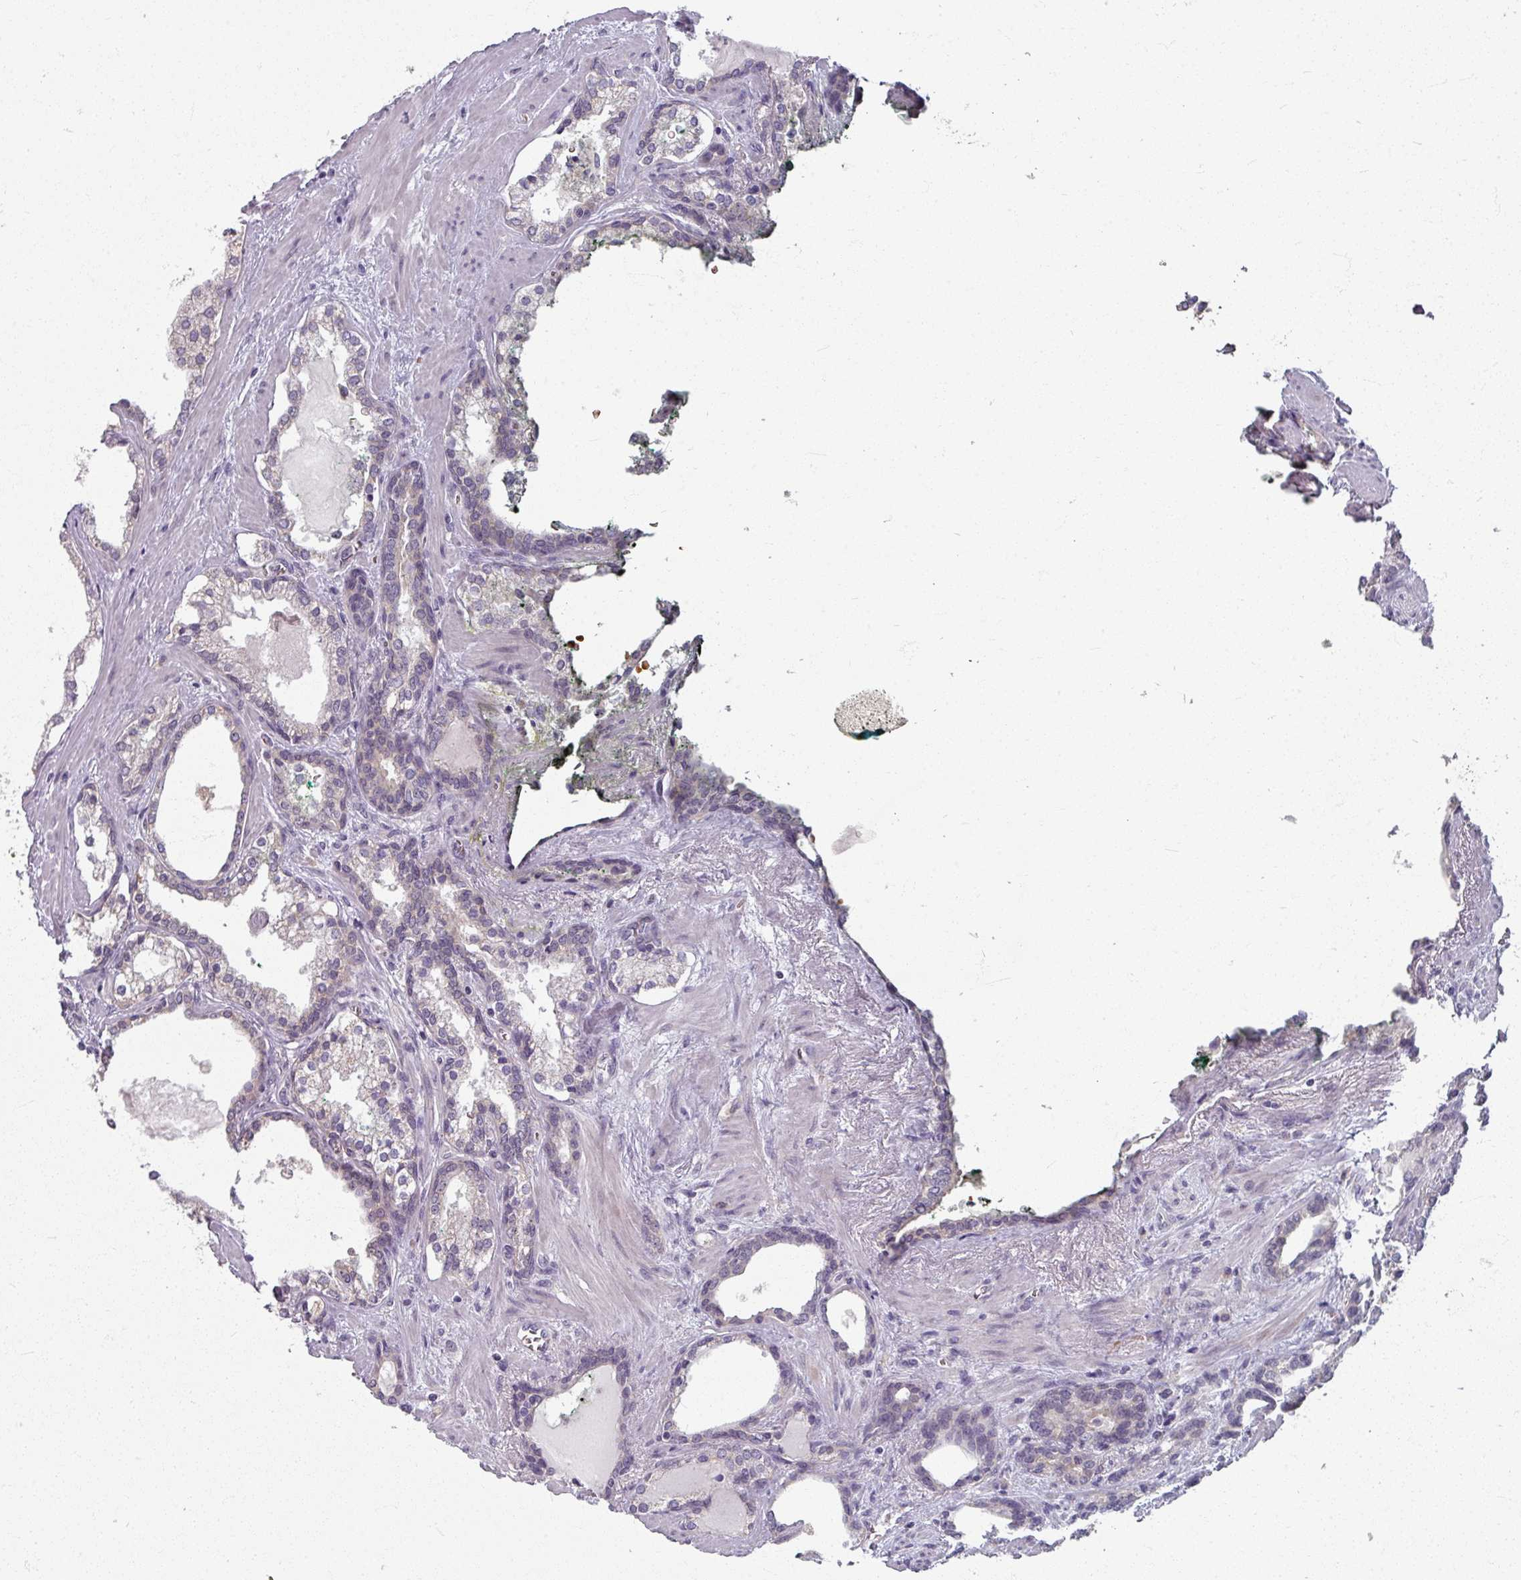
{"staining": {"intensity": "negative", "quantity": "none", "location": "none"}, "tissue": "prostate cancer", "cell_type": "Tumor cells", "image_type": "cancer", "snomed": [{"axis": "morphology", "description": "Adenocarcinoma, High grade"}, {"axis": "topography", "description": "Prostate"}], "caption": "Prostate adenocarcinoma (high-grade) stained for a protein using IHC displays no expression tumor cells.", "gene": "KMT5C", "patient": {"sex": "male", "age": 58}}